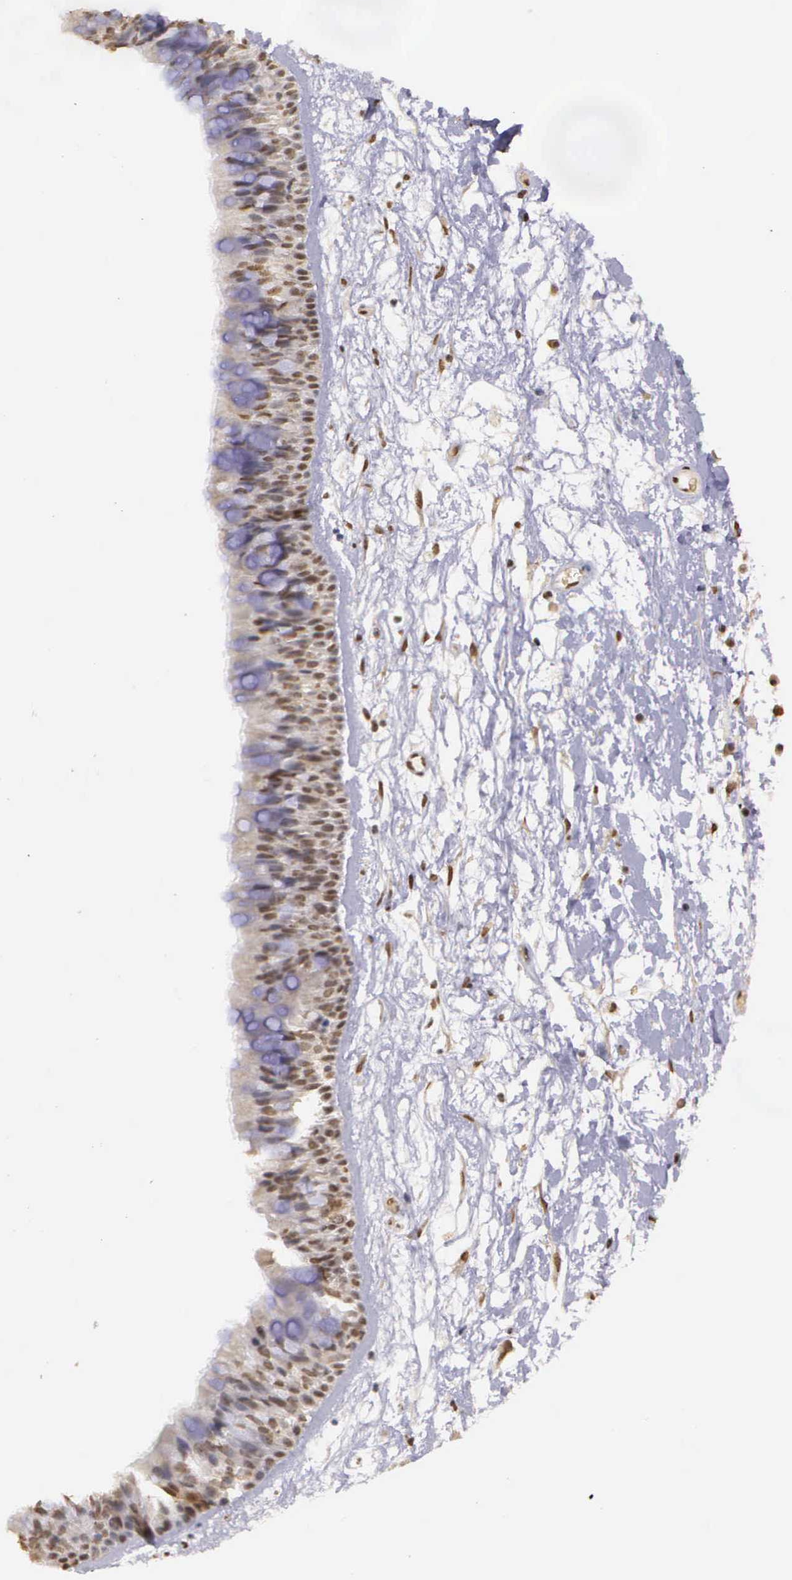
{"staining": {"intensity": "moderate", "quantity": ">75%", "location": "nuclear"}, "tissue": "nasopharynx", "cell_type": "Respiratory epithelial cells", "image_type": "normal", "snomed": [{"axis": "morphology", "description": "Normal tissue, NOS"}, {"axis": "topography", "description": "Nasopharynx"}], "caption": "The immunohistochemical stain highlights moderate nuclear expression in respiratory epithelial cells of normal nasopharynx.", "gene": "ARMCX5", "patient": {"sex": "male", "age": 13}}